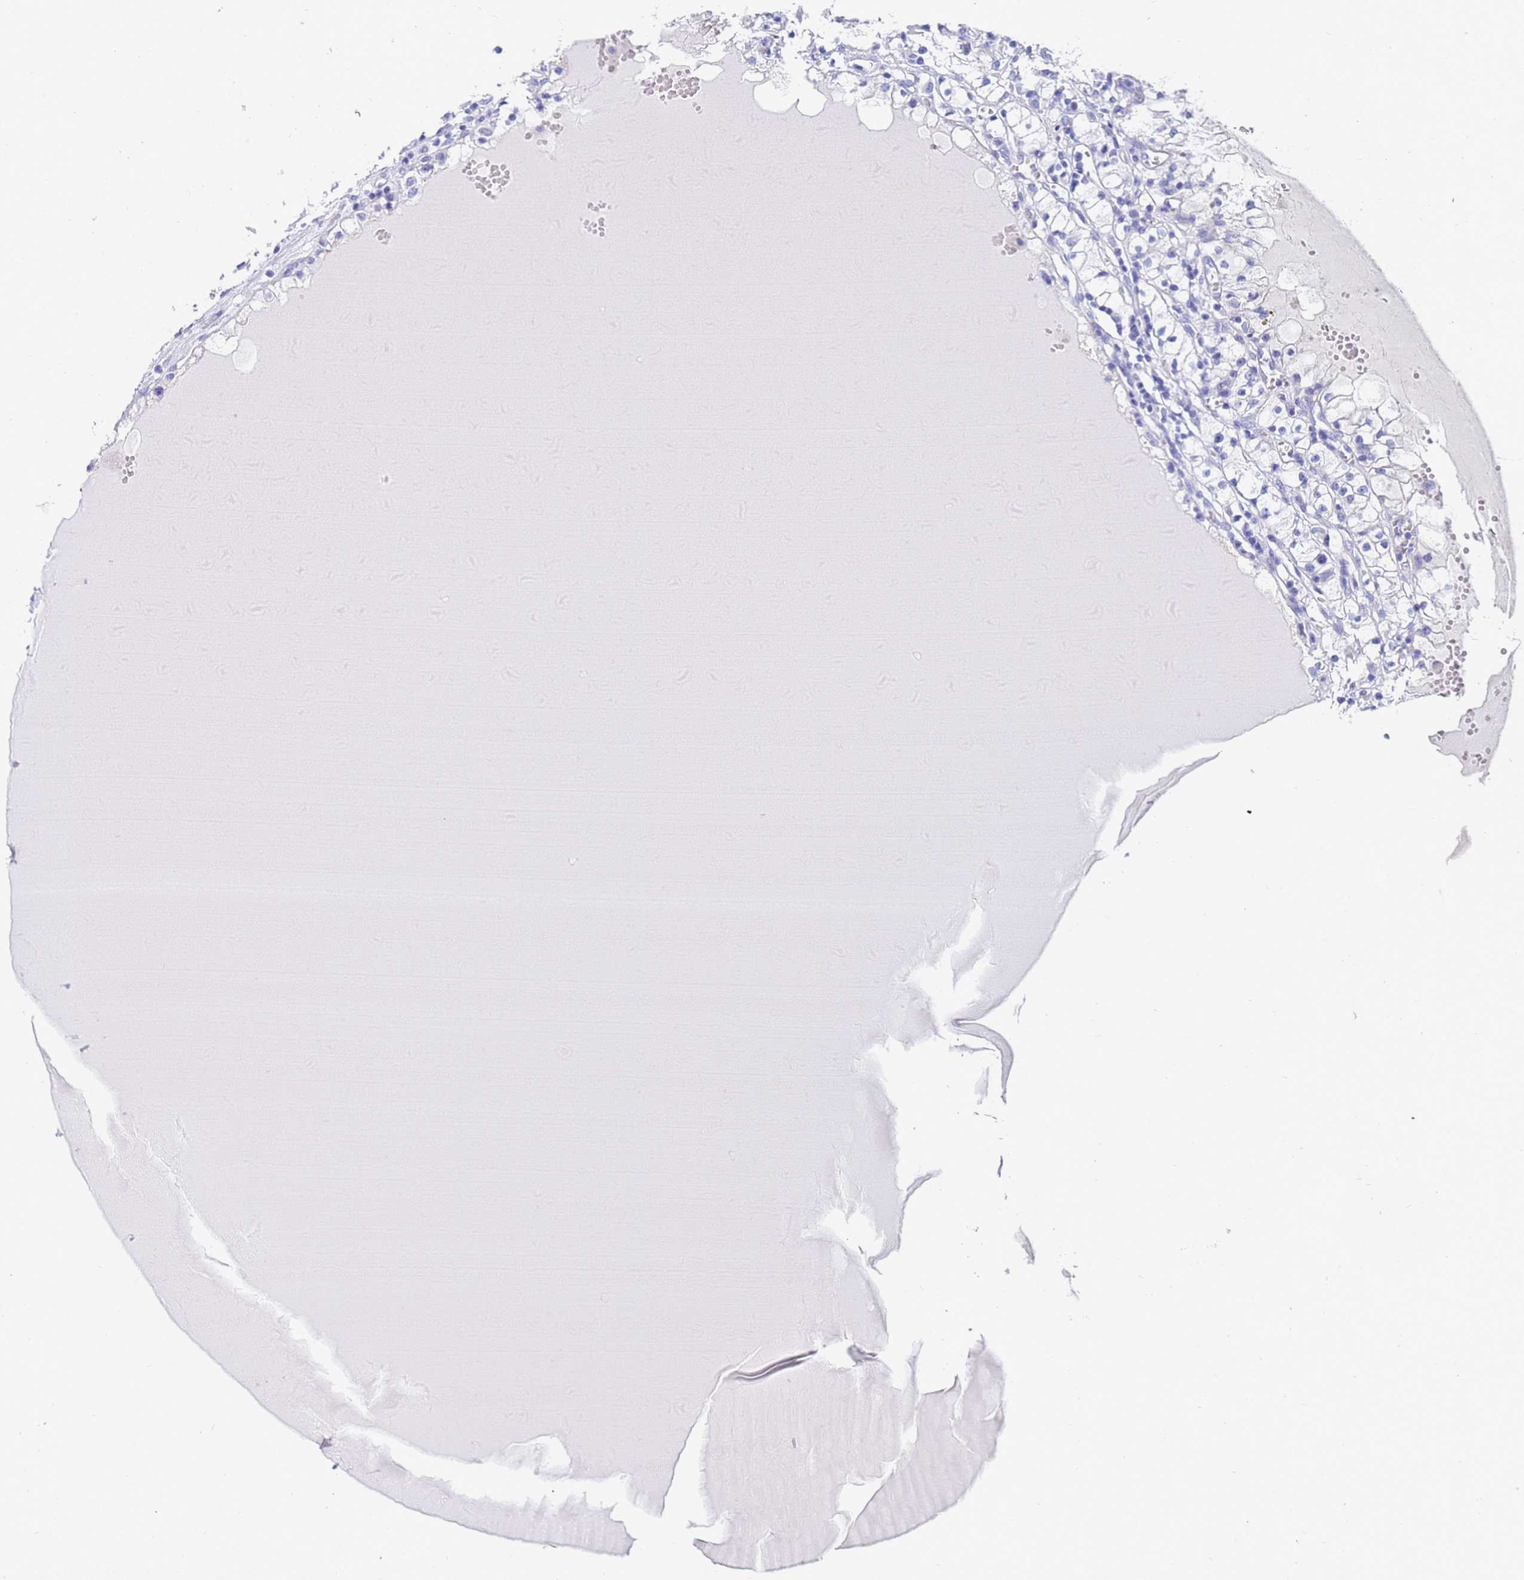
{"staining": {"intensity": "negative", "quantity": "none", "location": "none"}, "tissue": "renal cancer", "cell_type": "Tumor cells", "image_type": "cancer", "snomed": [{"axis": "morphology", "description": "Adenocarcinoma, NOS"}, {"axis": "topography", "description": "Kidney"}], "caption": "Immunohistochemistry (IHC) of renal cancer (adenocarcinoma) displays no expression in tumor cells. The staining was performed using DAB to visualize the protein expression in brown, while the nuclei were stained in blue with hematoxylin (Magnification: 20x).", "gene": "C2orf72", "patient": {"sex": "male", "age": 56}}